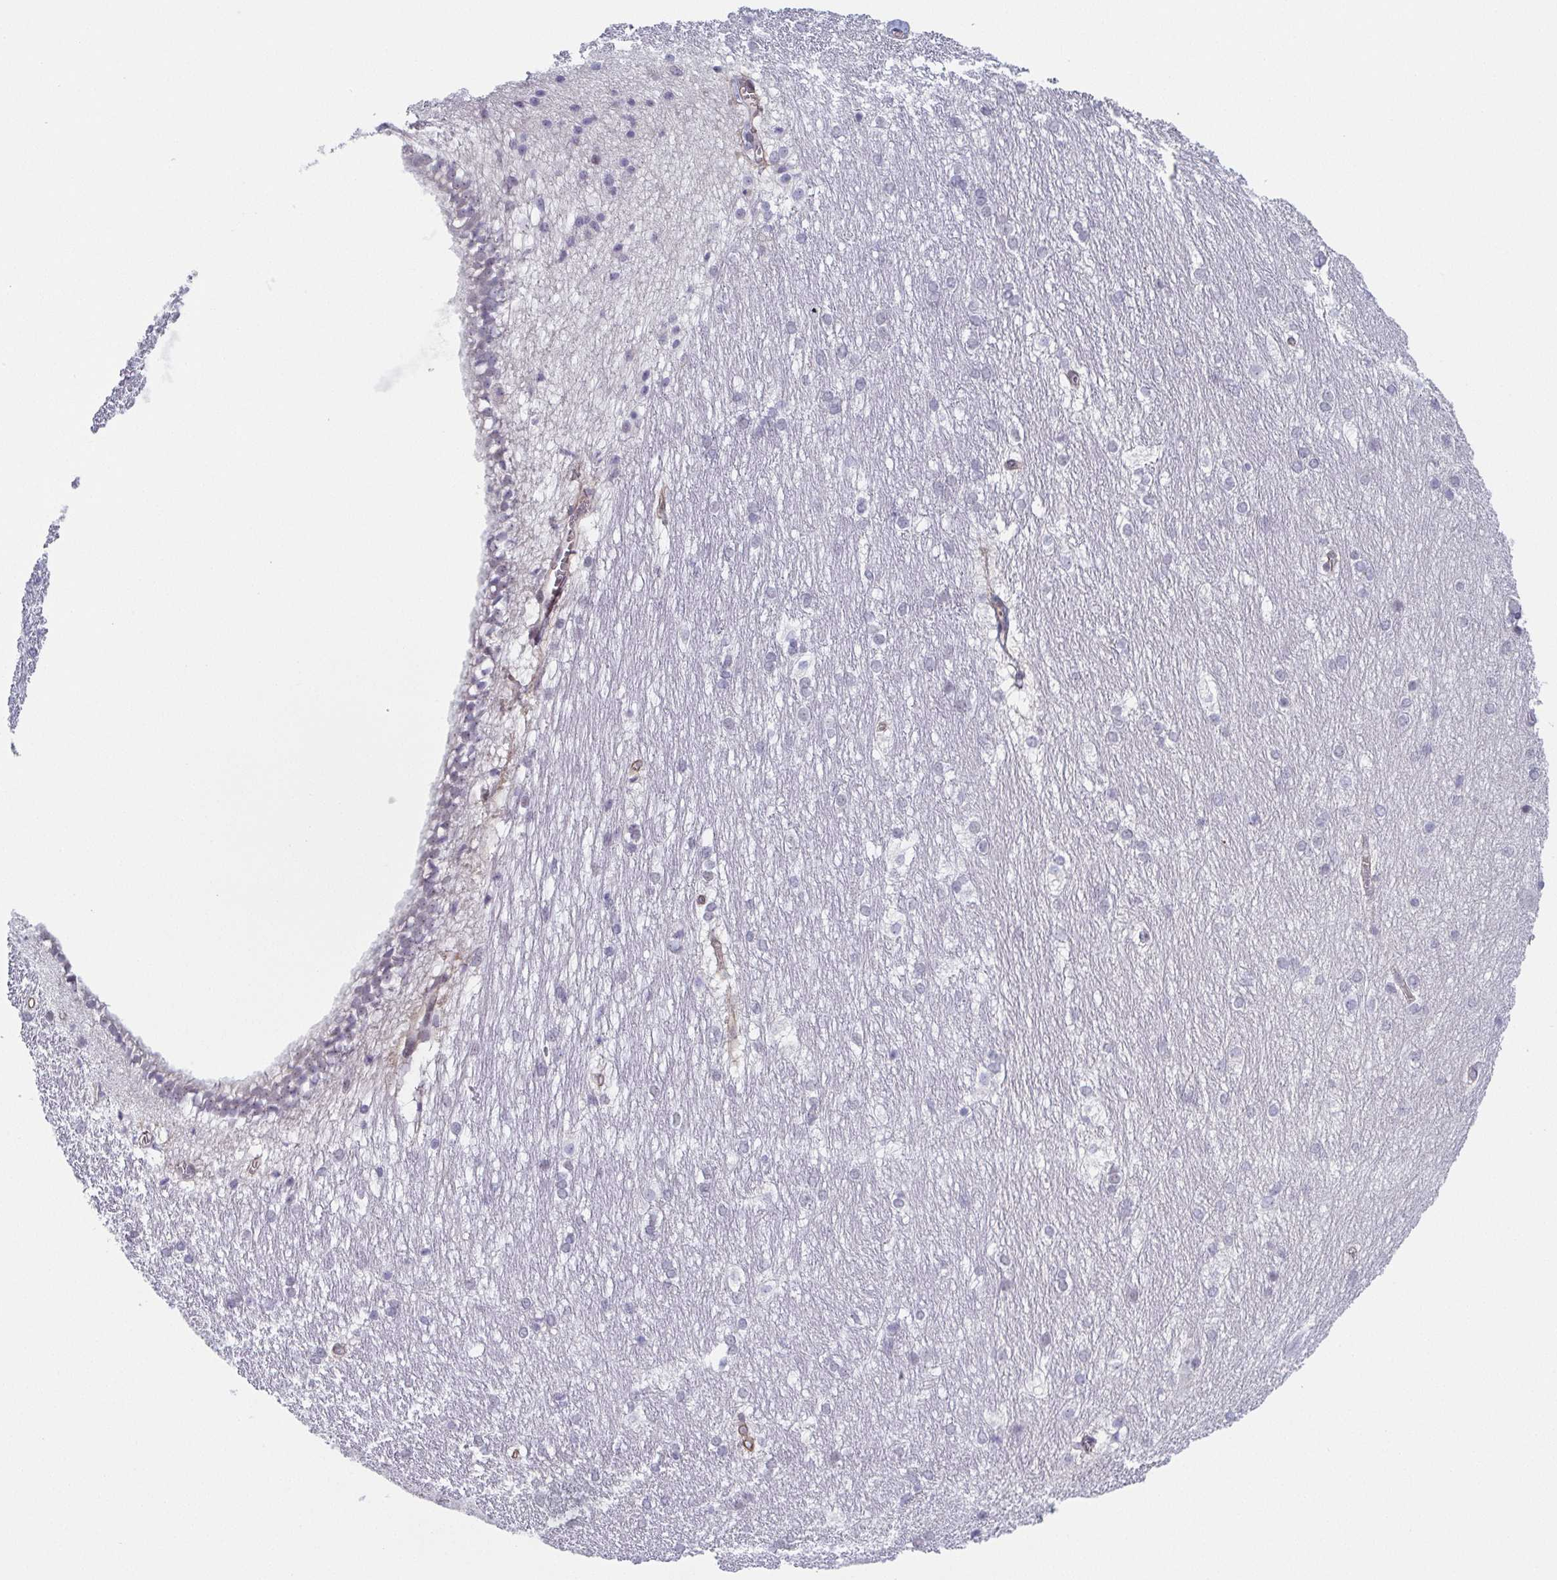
{"staining": {"intensity": "negative", "quantity": "none", "location": "none"}, "tissue": "hippocampus", "cell_type": "Glial cells", "image_type": "normal", "snomed": [{"axis": "morphology", "description": "Normal tissue, NOS"}, {"axis": "topography", "description": "Cerebral cortex"}, {"axis": "topography", "description": "Hippocampus"}], "caption": "DAB (3,3'-diaminobenzidine) immunohistochemical staining of benign human hippocampus reveals no significant expression in glial cells.", "gene": "EXOSC7", "patient": {"sex": "female", "age": 19}}